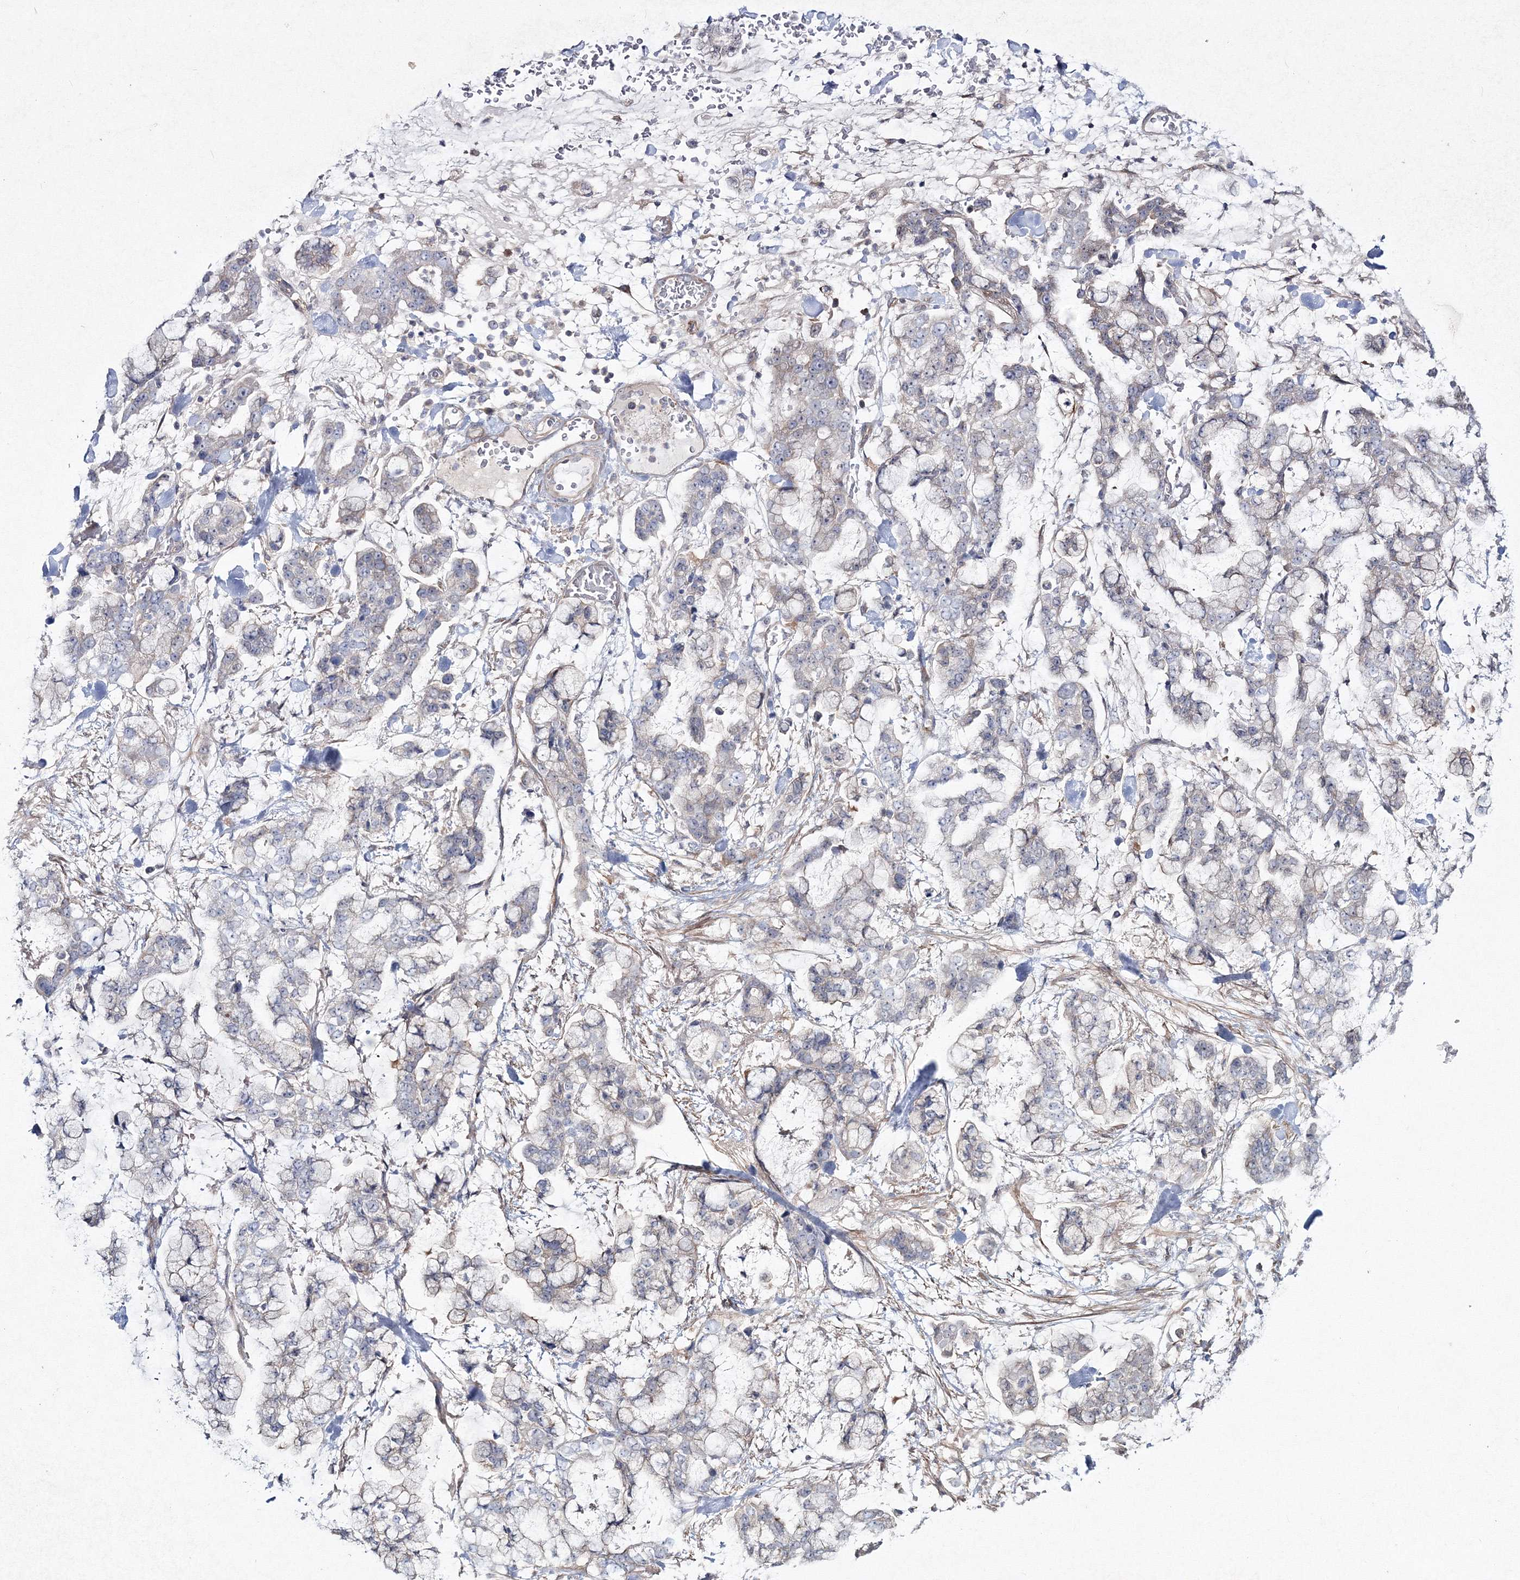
{"staining": {"intensity": "weak", "quantity": "<25%", "location": "cytoplasmic/membranous"}, "tissue": "stomach cancer", "cell_type": "Tumor cells", "image_type": "cancer", "snomed": [{"axis": "morphology", "description": "Normal tissue, NOS"}, {"axis": "morphology", "description": "Adenocarcinoma, NOS"}, {"axis": "topography", "description": "Stomach, upper"}, {"axis": "topography", "description": "Stomach"}], "caption": "An immunohistochemistry micrograph of stomach cancer (adenocarcinoma) is shown. There is no staining in tumor cells of stomach cancer (adenocarcinoma).", "gene": "IPMK", "patient": {"sex": "male", "age": 76}}